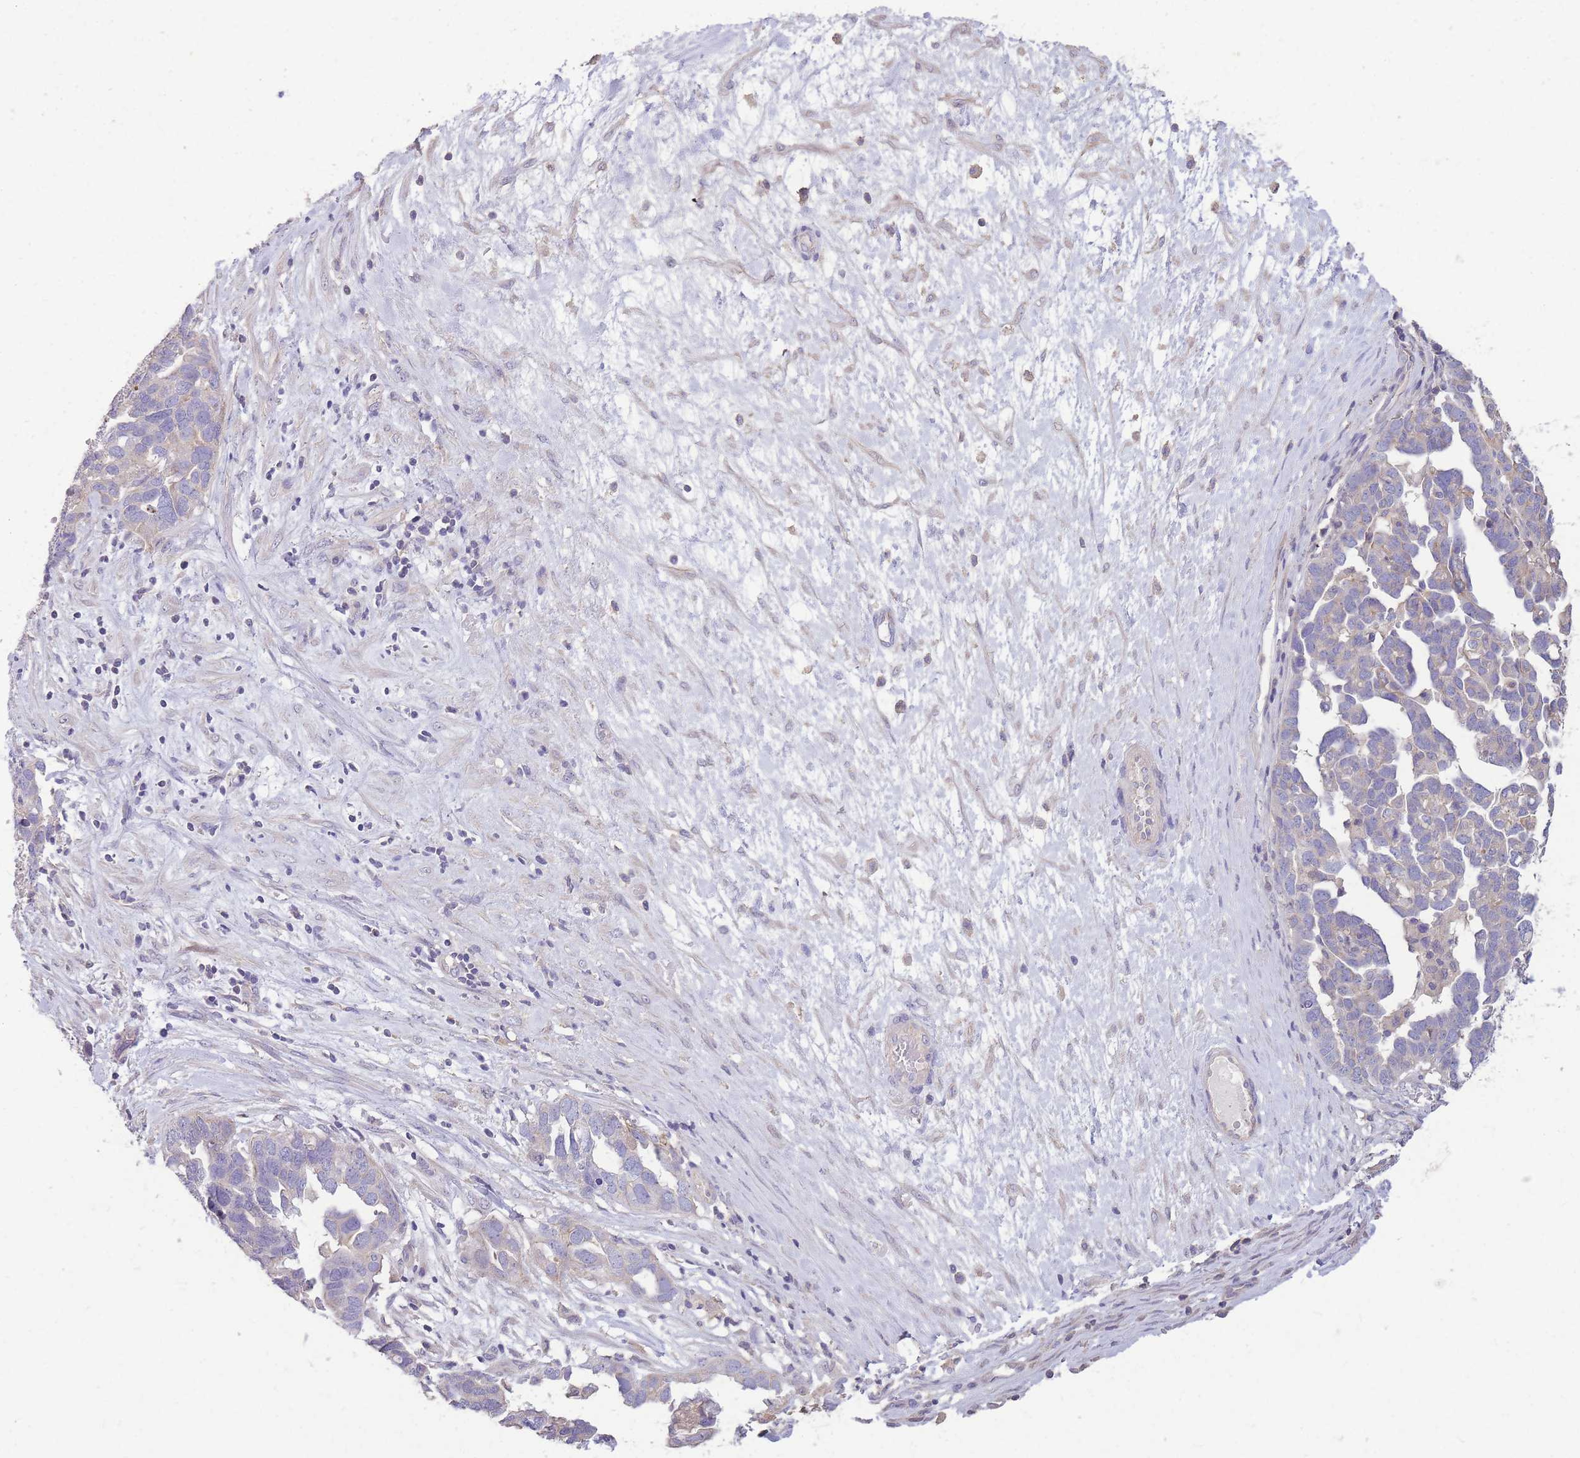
{"staining": {"intensity": "negative", "quantity": "none", "location": "none"}, "tissue": "ovarian cancer", "cell_type": "Tumor cells", "image_type": "cancer", "snomed": [{"axis": "morphology", "description": "Cystadenocarcinoma, serous, NOS"}, {"axis": "topography", "description": "Ovary"}], "caption": "Immunohistochemistry (IHC) histopathology image of neoplastic tissue: human ovarian cancer (serous cystadenocarcinoma) stained with DAB (3,3'-diaminobenzidine) reveals no significant protein expression in tumor cells.", "gene": "OR5T1", "patient": {"sex": "female", "age": 54}}